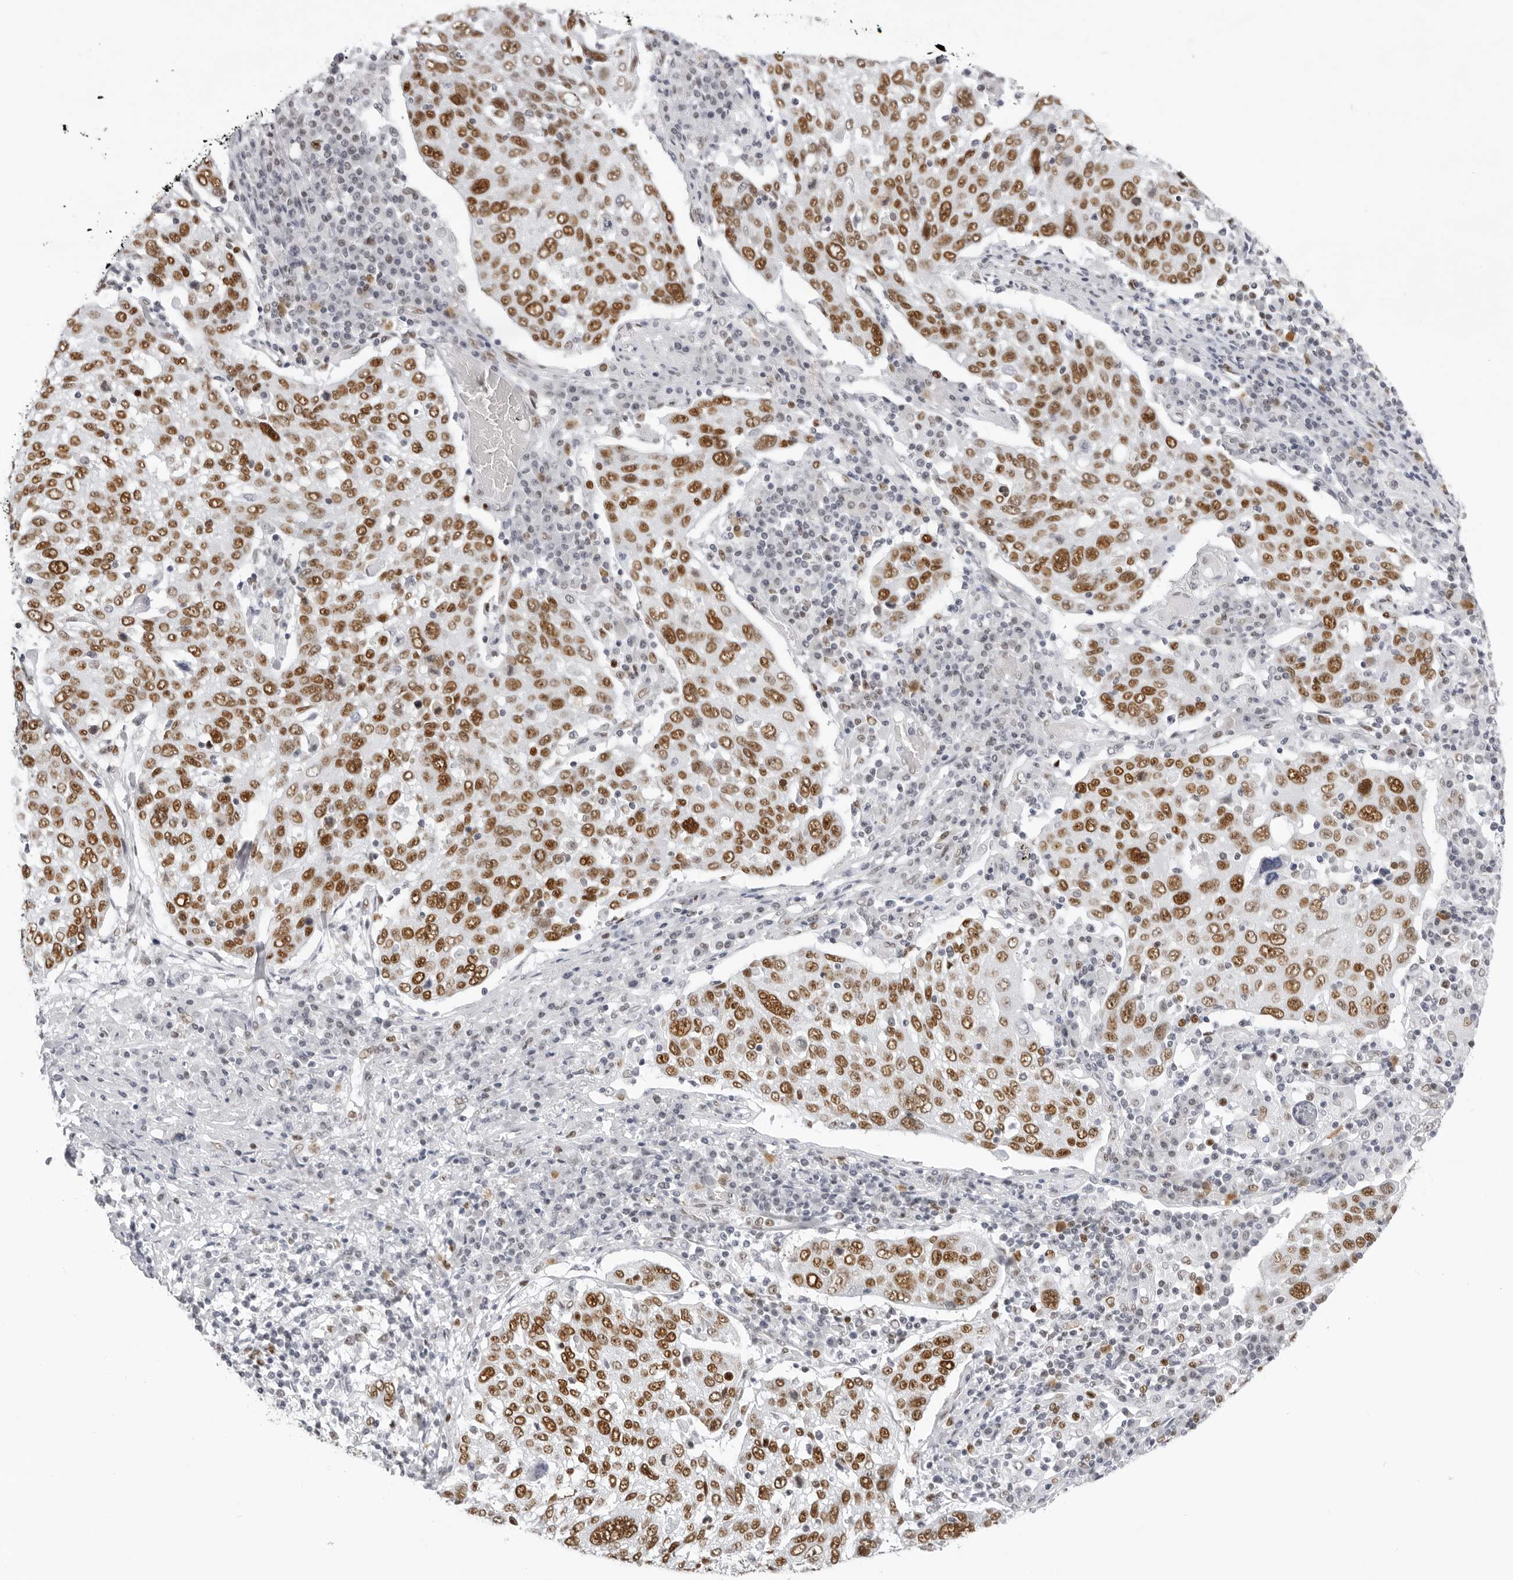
{"staining": {"intensity": "moderate", "quantity": ">75%", "location": "nuclear"}, "tissue": "lung cancer", "cell_type": "Tumor cells", "image_type": "cancer", "snomed": [{"axis": "morphology", "description": "Squamous cell carcinoma, NOS"}, {"axis": "topography", "description": "Lung"}], "caption": "About >75% of tumor cells in human lung cancer show moderate nuclear protein staining as visualized by brown immunohistochemical staining.", "gene": "IRF2BP2", "patient": {"sex": "male", "age": 65}}